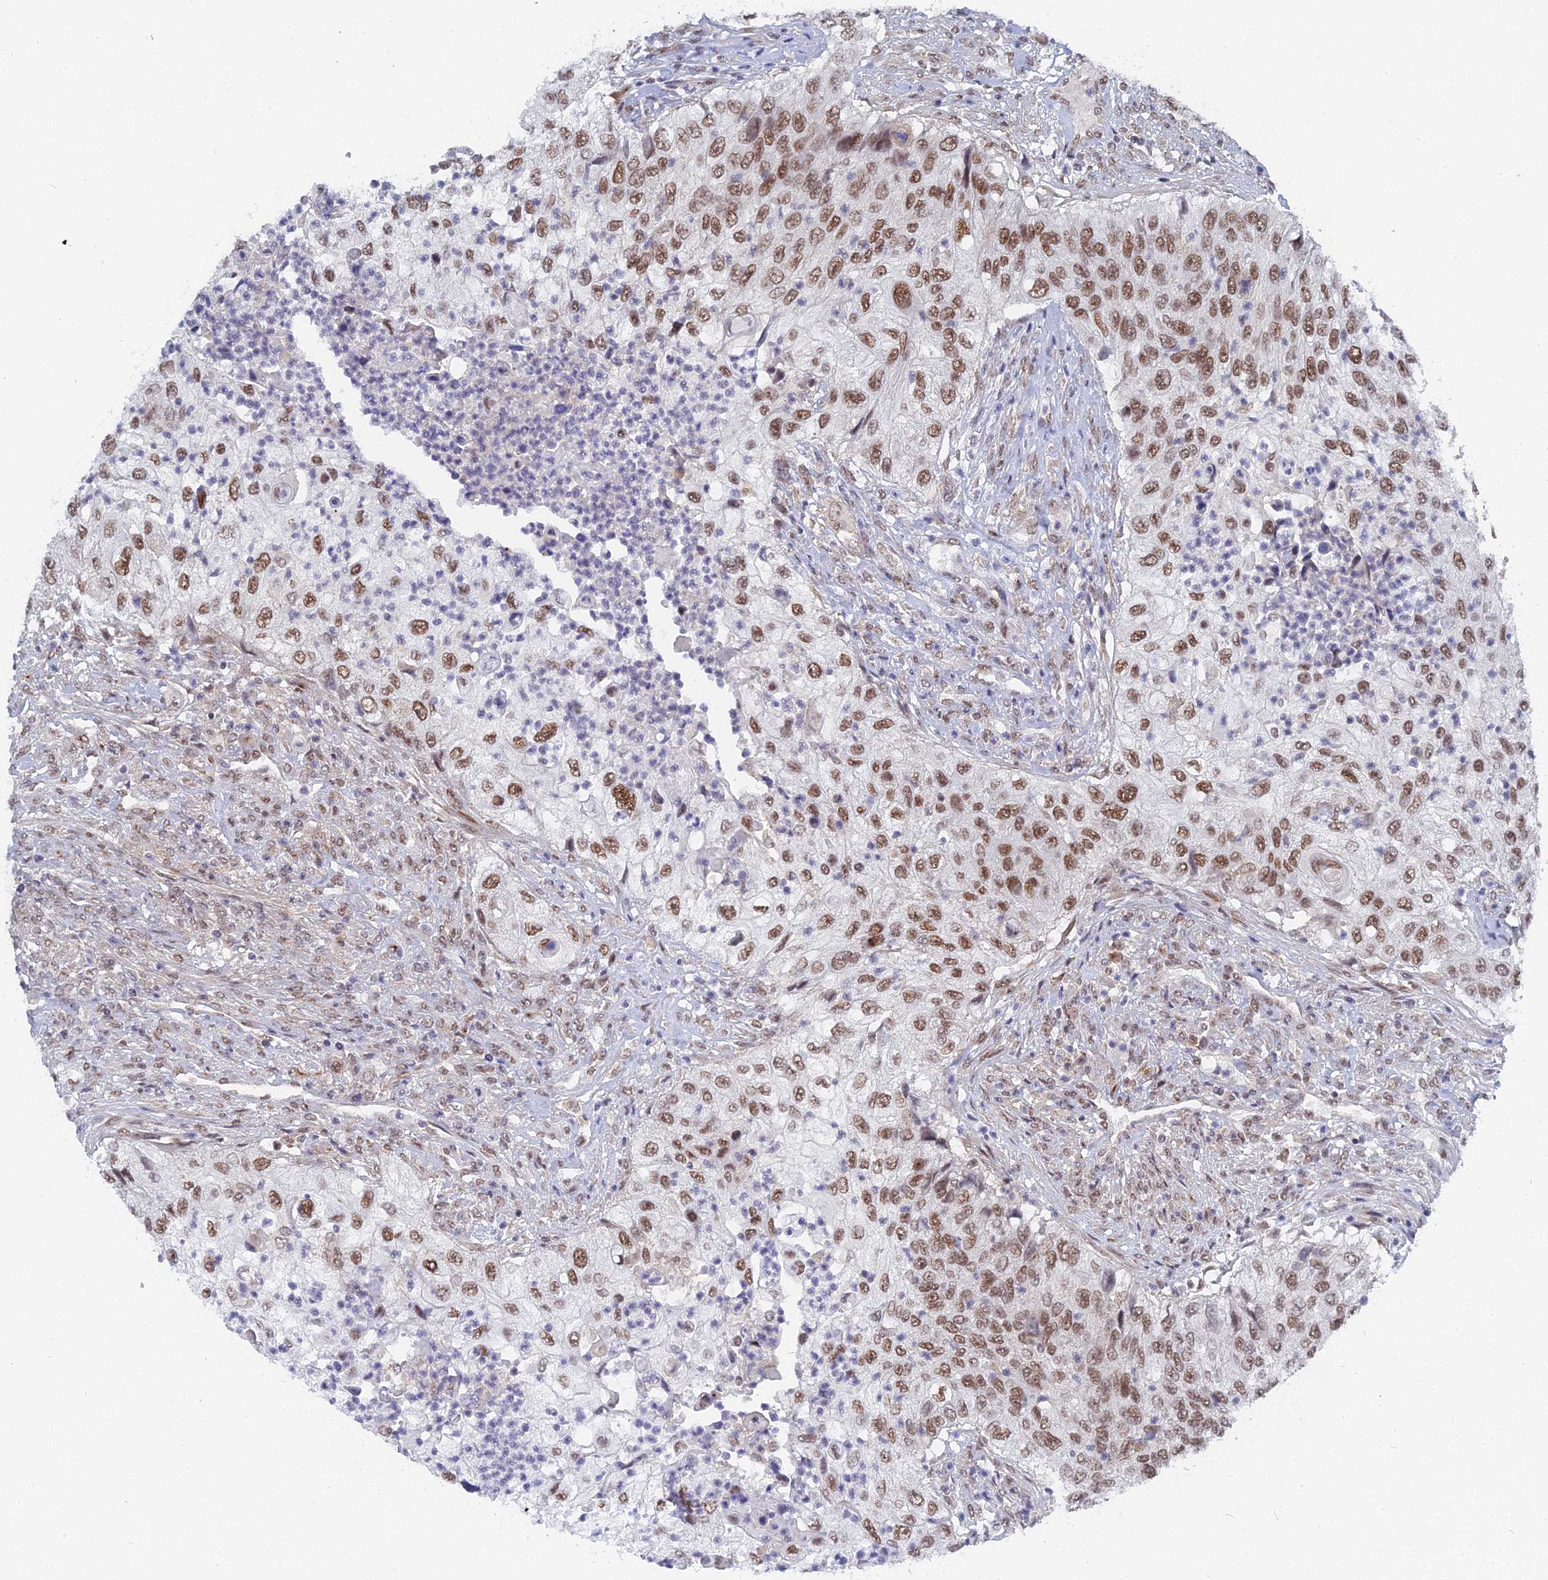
{"staining": {"intensity": "moderate", "quantity": ">75%", "location": "nuclear"}, "tissue": "urothelial cancer", "cell_type": "Tumor cells", "image_type": "cancer", "snomed": [{"axis": "morphology", "description": "Urothelial carcinoma, High grade"}, {"axis": "topography", "description": "Urinary bladder"}], "caption": "Approximately >75% of tumor cells in human urothelial cancer show moderate nuclear protein expression as visualized by brown immunohistochemical staining.", "gene": "CCDC85A", "patient": {"sex": "female", "age": 60}}